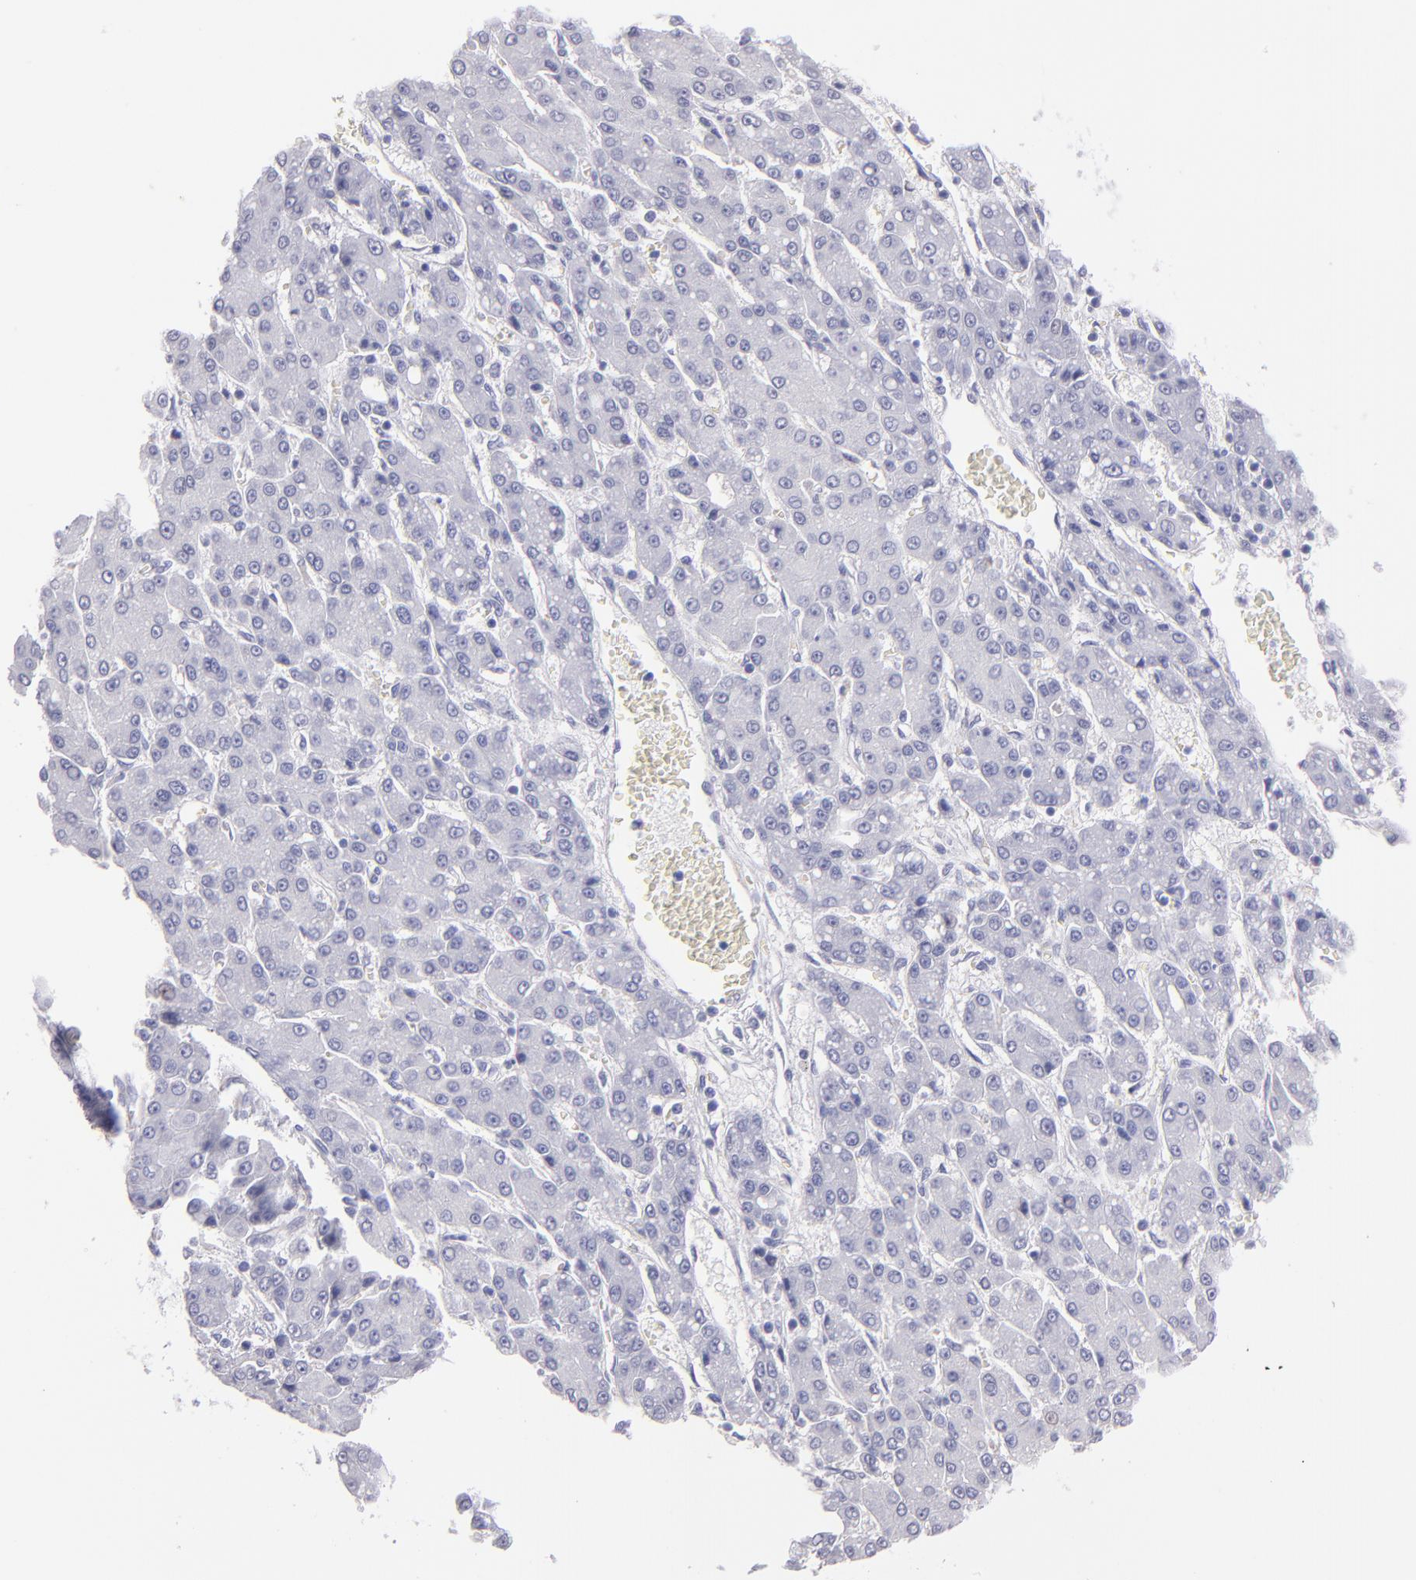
{"staining": {"intensity": "negative", "quantity": "none", "location": "none"}, "tissue": "liver cancer", "cell_type": "Tumor cells", "image_type": "cancer", "snomed": [{"axis": "morphology", "description": "Carcinoma, Hepatocellular, NOS"}, {"axis": "topography", "description": "Liver"}], "caption": "The immunohistochemistry (IHC) micrograph has no significant expression in tumor cells of hepatocellular carcinoma (liver) tissue. (IHC, brightfield microscopy, high magnification).", "gene": "TG", "patient": {"sex": "male", "age": 69}}